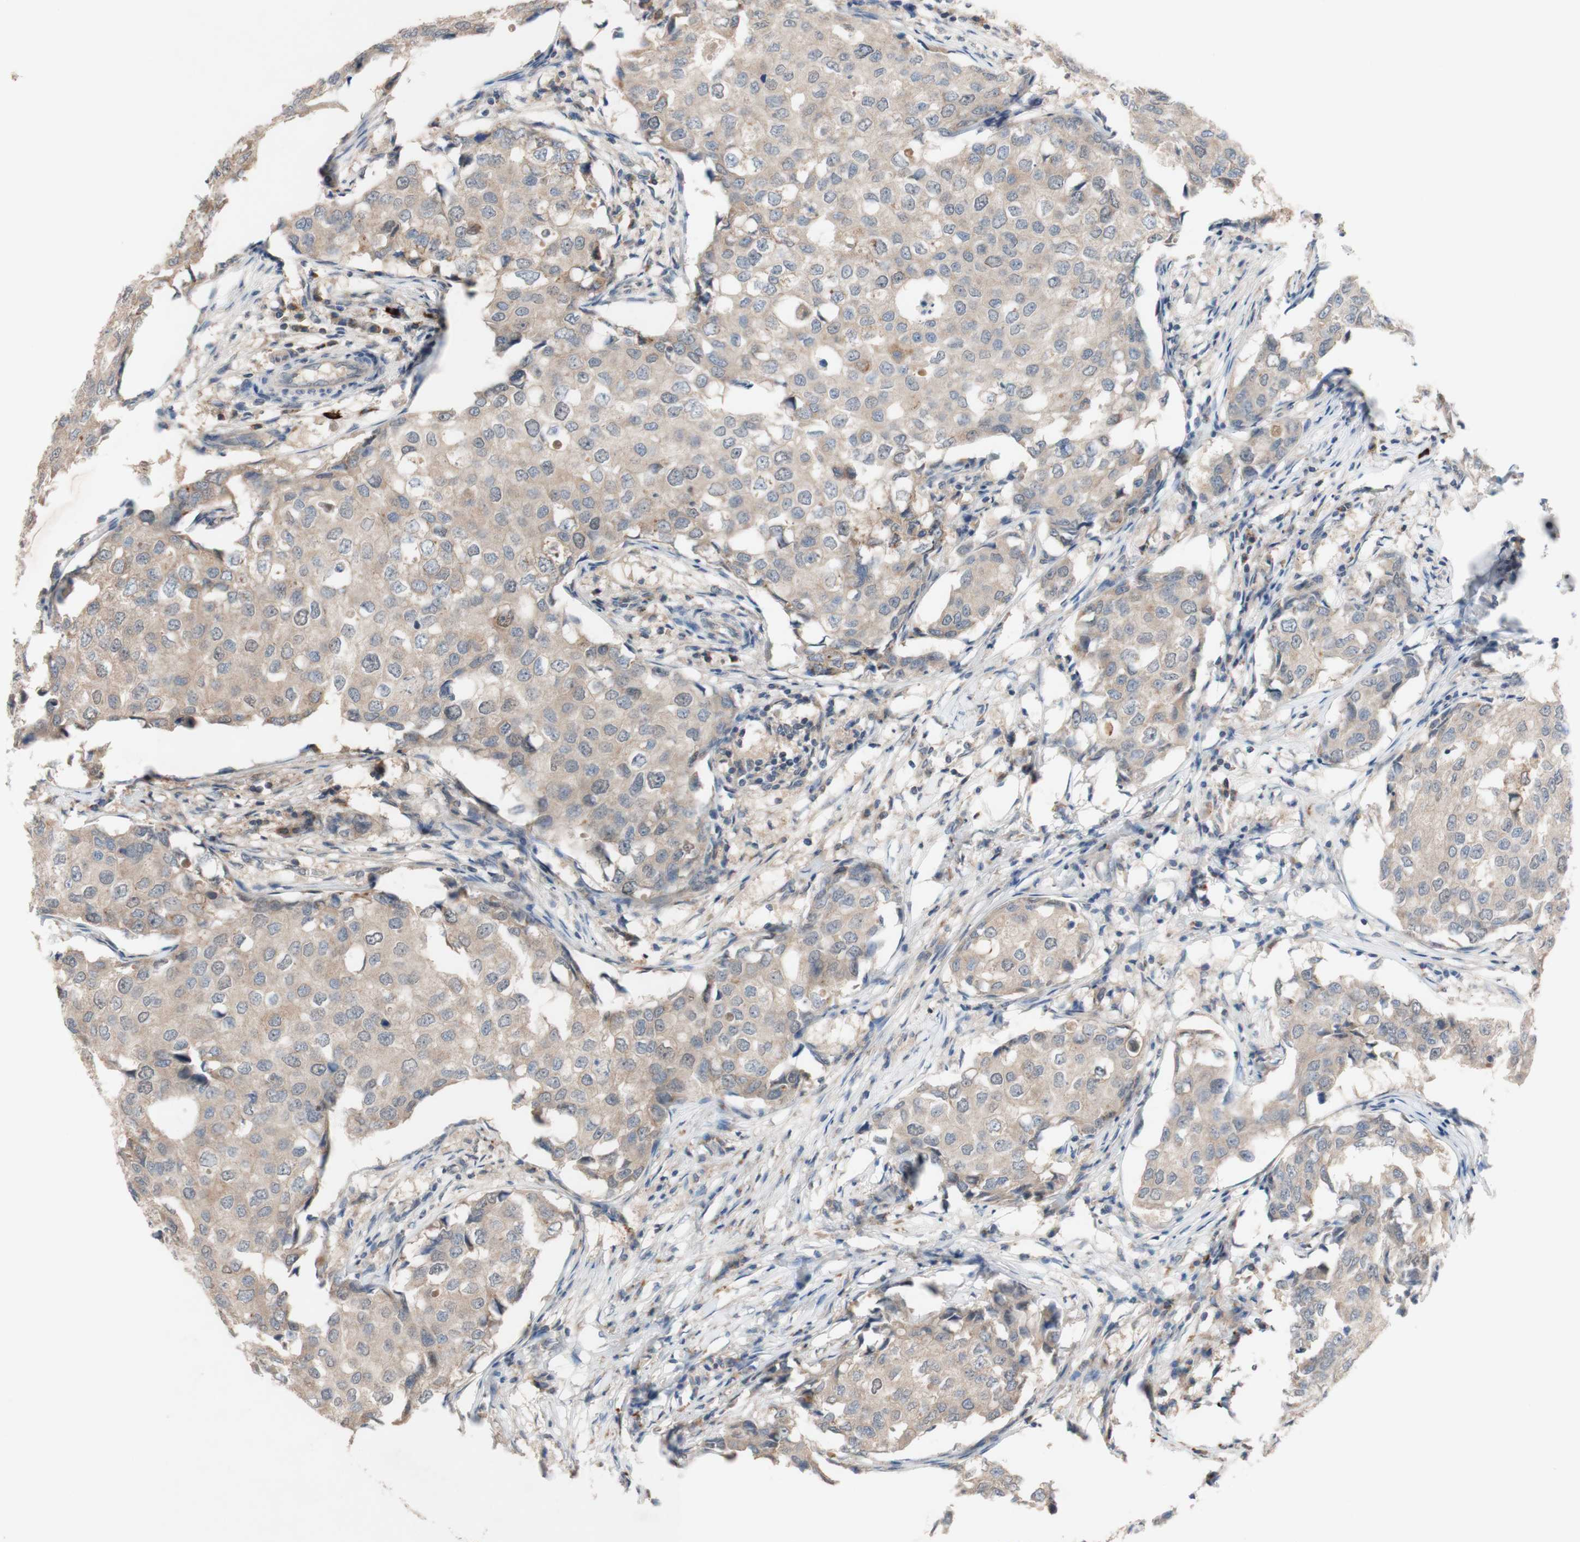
{"staining": {"intensity": "weak", "quantity": ">75%", "location": "cytoplasmic/membranous"}, "tissue": "breast cancer", "cell_type": "Tumor cells", "image_type": "cancer", "snomed": [{"axis": "morphology", "description": "Duct carcinoma"}, {"axis": "topography", "description": "Breast"}], "caption": "Weak cytoplasmic/membranous protein positivity is identified in about >75% of tumor cells in invasive ductal carcinoma (breast).", "gene": "PEX2", "patient": {"sex": "female", "age": 27}}